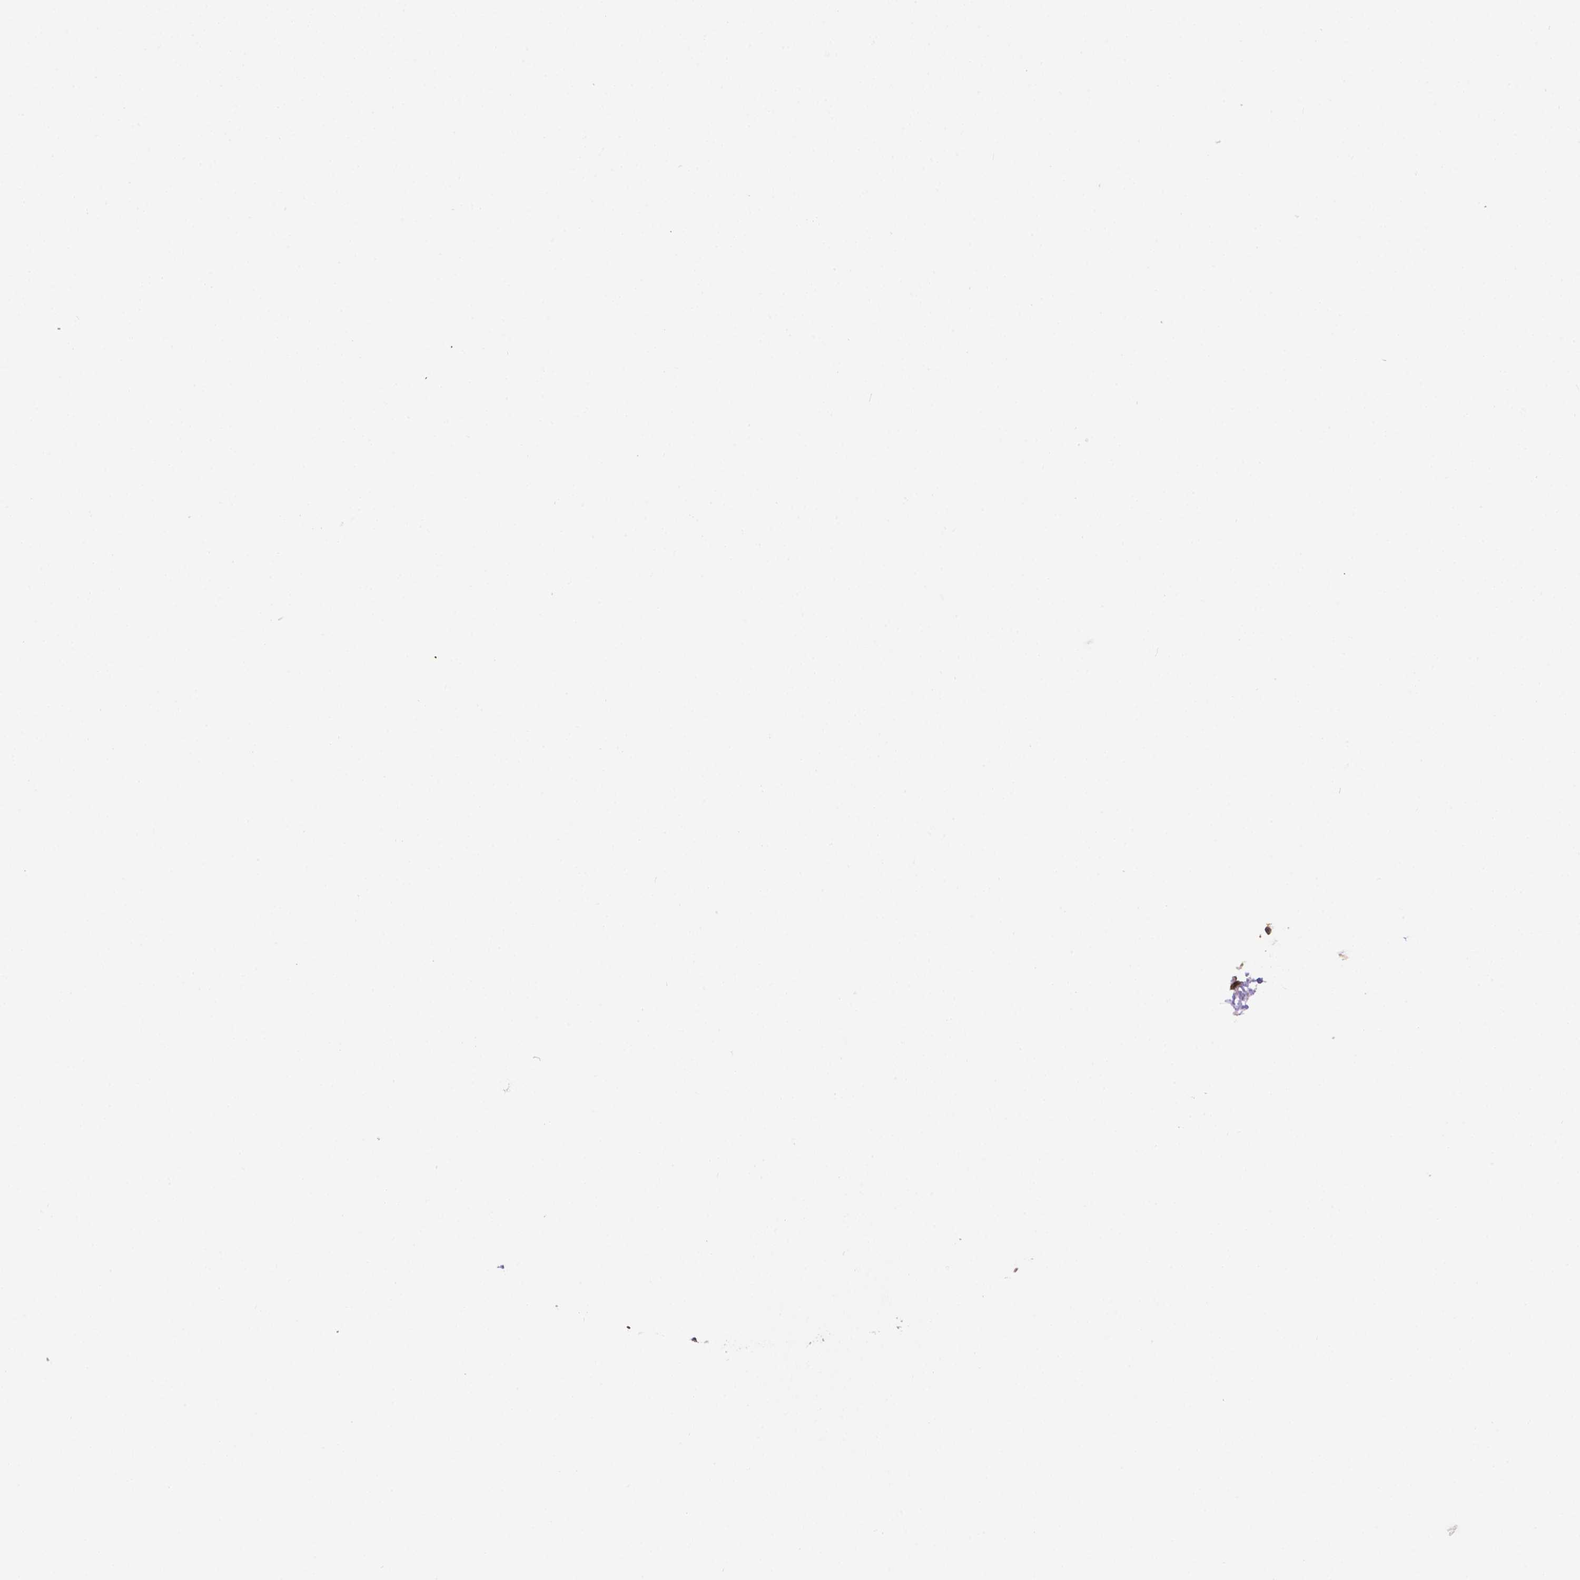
{"staining": {"intensity": "weak", "quantity": ">75%", "location": "cytoplasmic/membranous"}, "tissue": "prostate cancer", "cell_type": "Tumor cells", "image_type": "cancer", "snomed": [{"axis": "morphology", "description": "Adenocarcinoma, High grade"}, {"axis": "topography", "description": "Prostate"}], "caption": "Prostate adenocarcinoma (high-grade) stained for a protein (brown) shows weak cytoplasmic/membranous positive expression in approximately >75% of tumor cells.", "gene": "YAP1", "patient": {"sex": "male", "age": 85}}